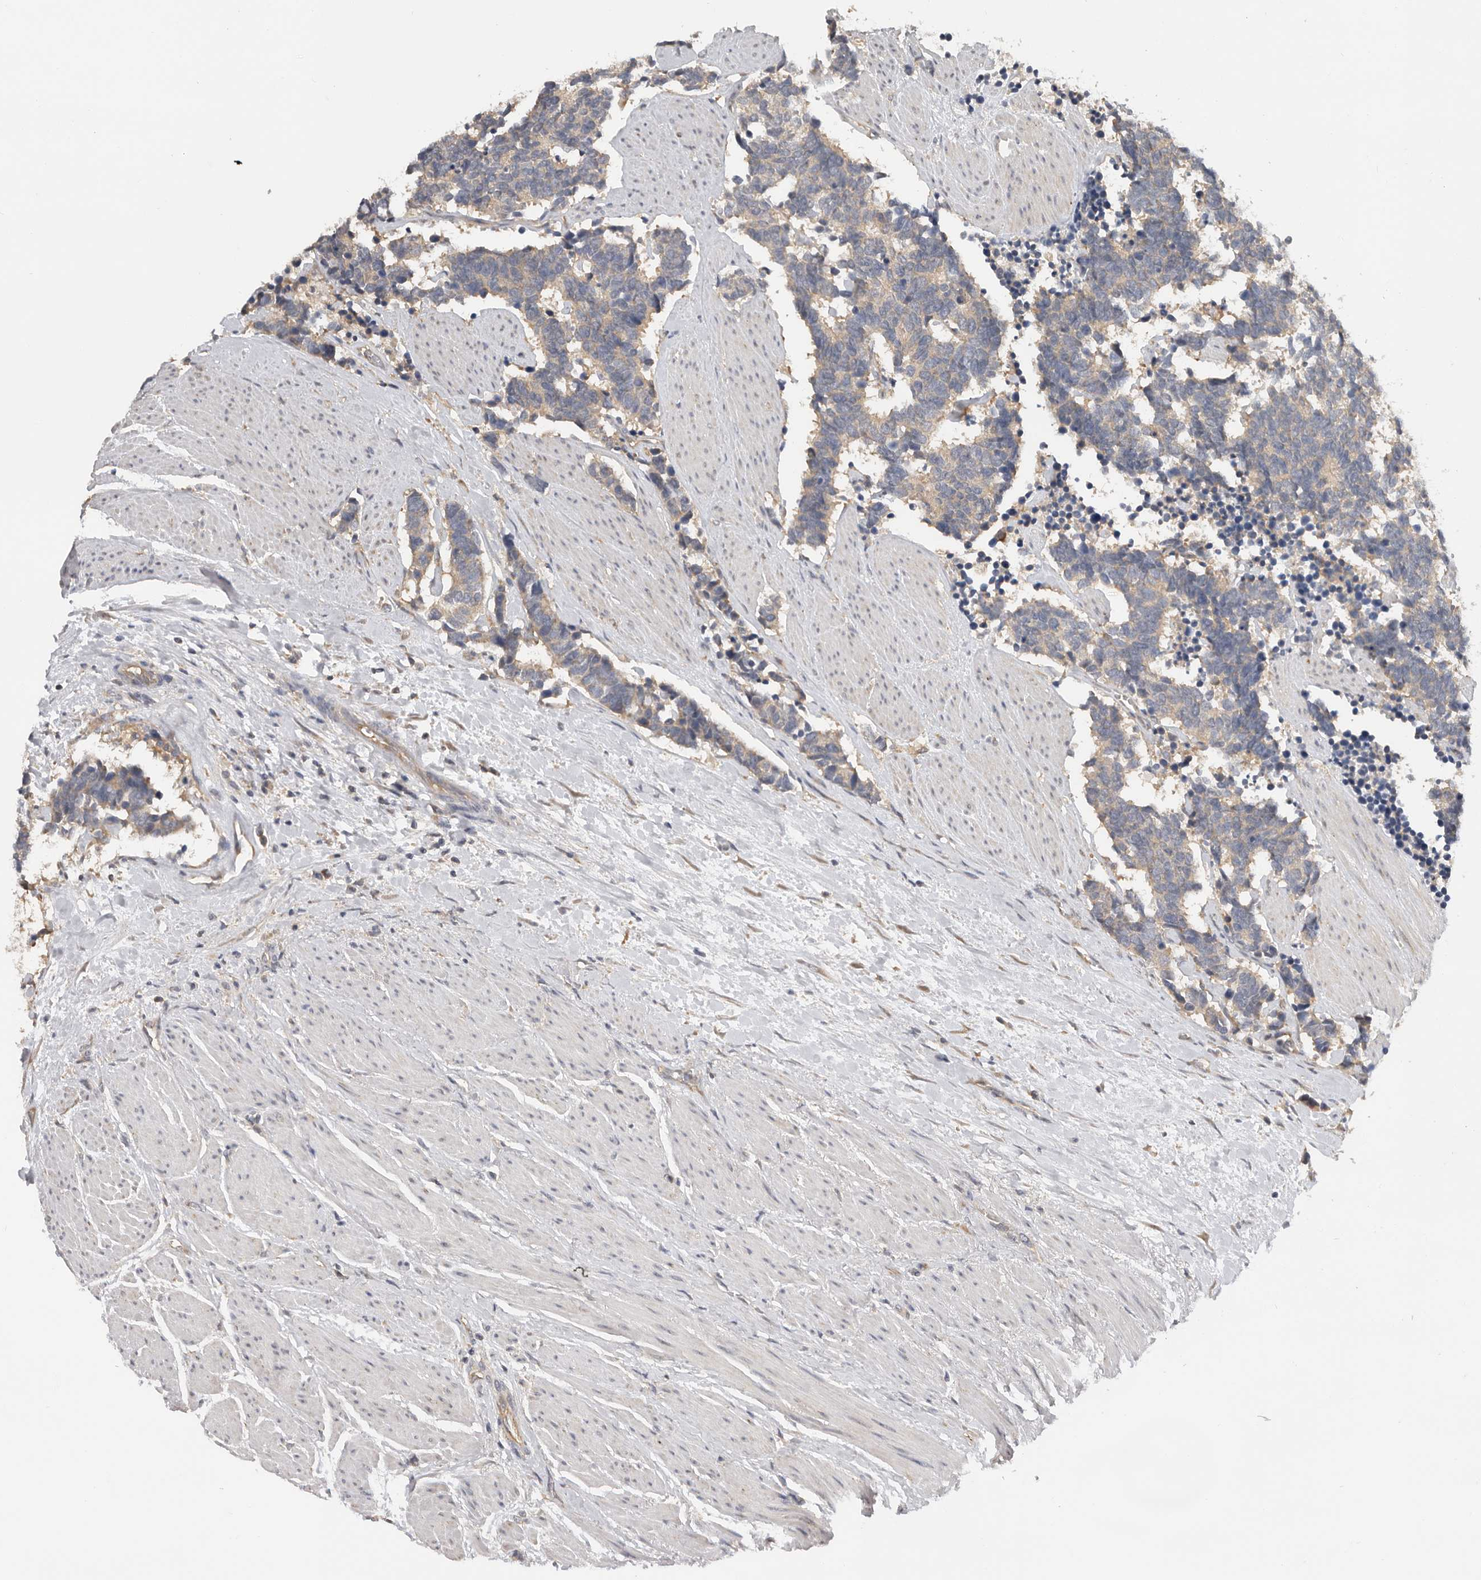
{"staining": {"intensity": "weak", "quantity": "25%-75%", "location": "cytoplasmic/membranous"}, "tissue": "carcinoid", "cell_type": "Tumor cells", "image_type": "cancer", "snomed": [{"axis": "morphology", "description": "Carcinoma, NOS"}, {"axis": "morphology", "description": "Carcinoid, malignant, NOS"}, {"axis": "topography", "description": "Urinary bladder"}], "caption": "About 25%-75% of tumor cells in carcinoma show weak cytoplasmic/membranous protein positivity as visualized by brown immunohistochemical staining.", "gene": "PPP1R42", "patient": {"sex": "male", "age": 57}}